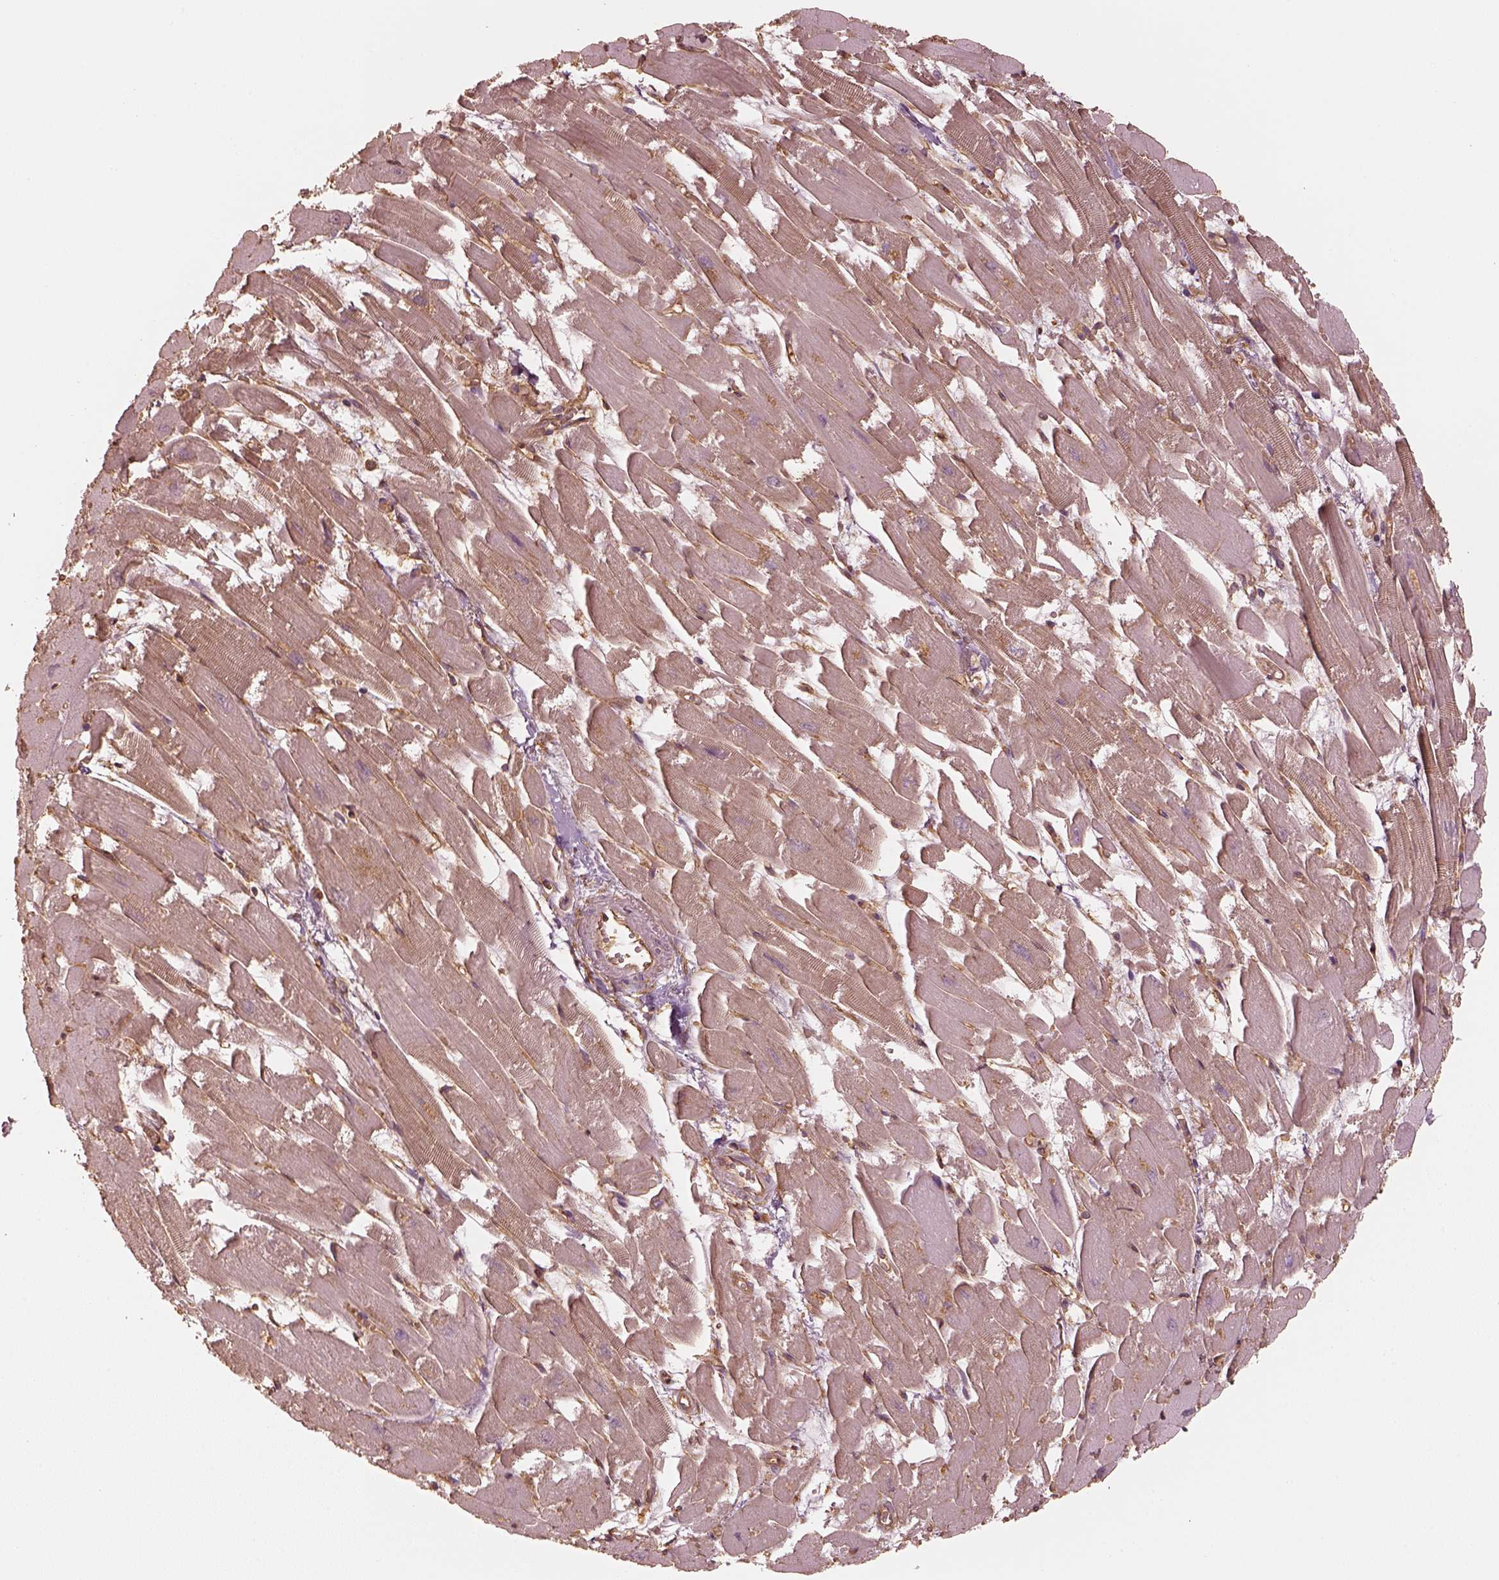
{"staining": {"intensity": "negative", "quantity": "none", "location": "none"}, "tissue": "heart muscle", "cell_type": "Cardiomyocytes", "image_type": "normal", "snomed": [{"axis": "morphology", "description": "Normal tissue, NOS"}, {"axis": "topography", "description": "Heart"}], "caption": "The immunohistochemistry photomicrograph has no significant positivity in cardiomyocytes of heart muscle.", "gene": "WDR7", "patient": {"sex": "female", "age": 52}}